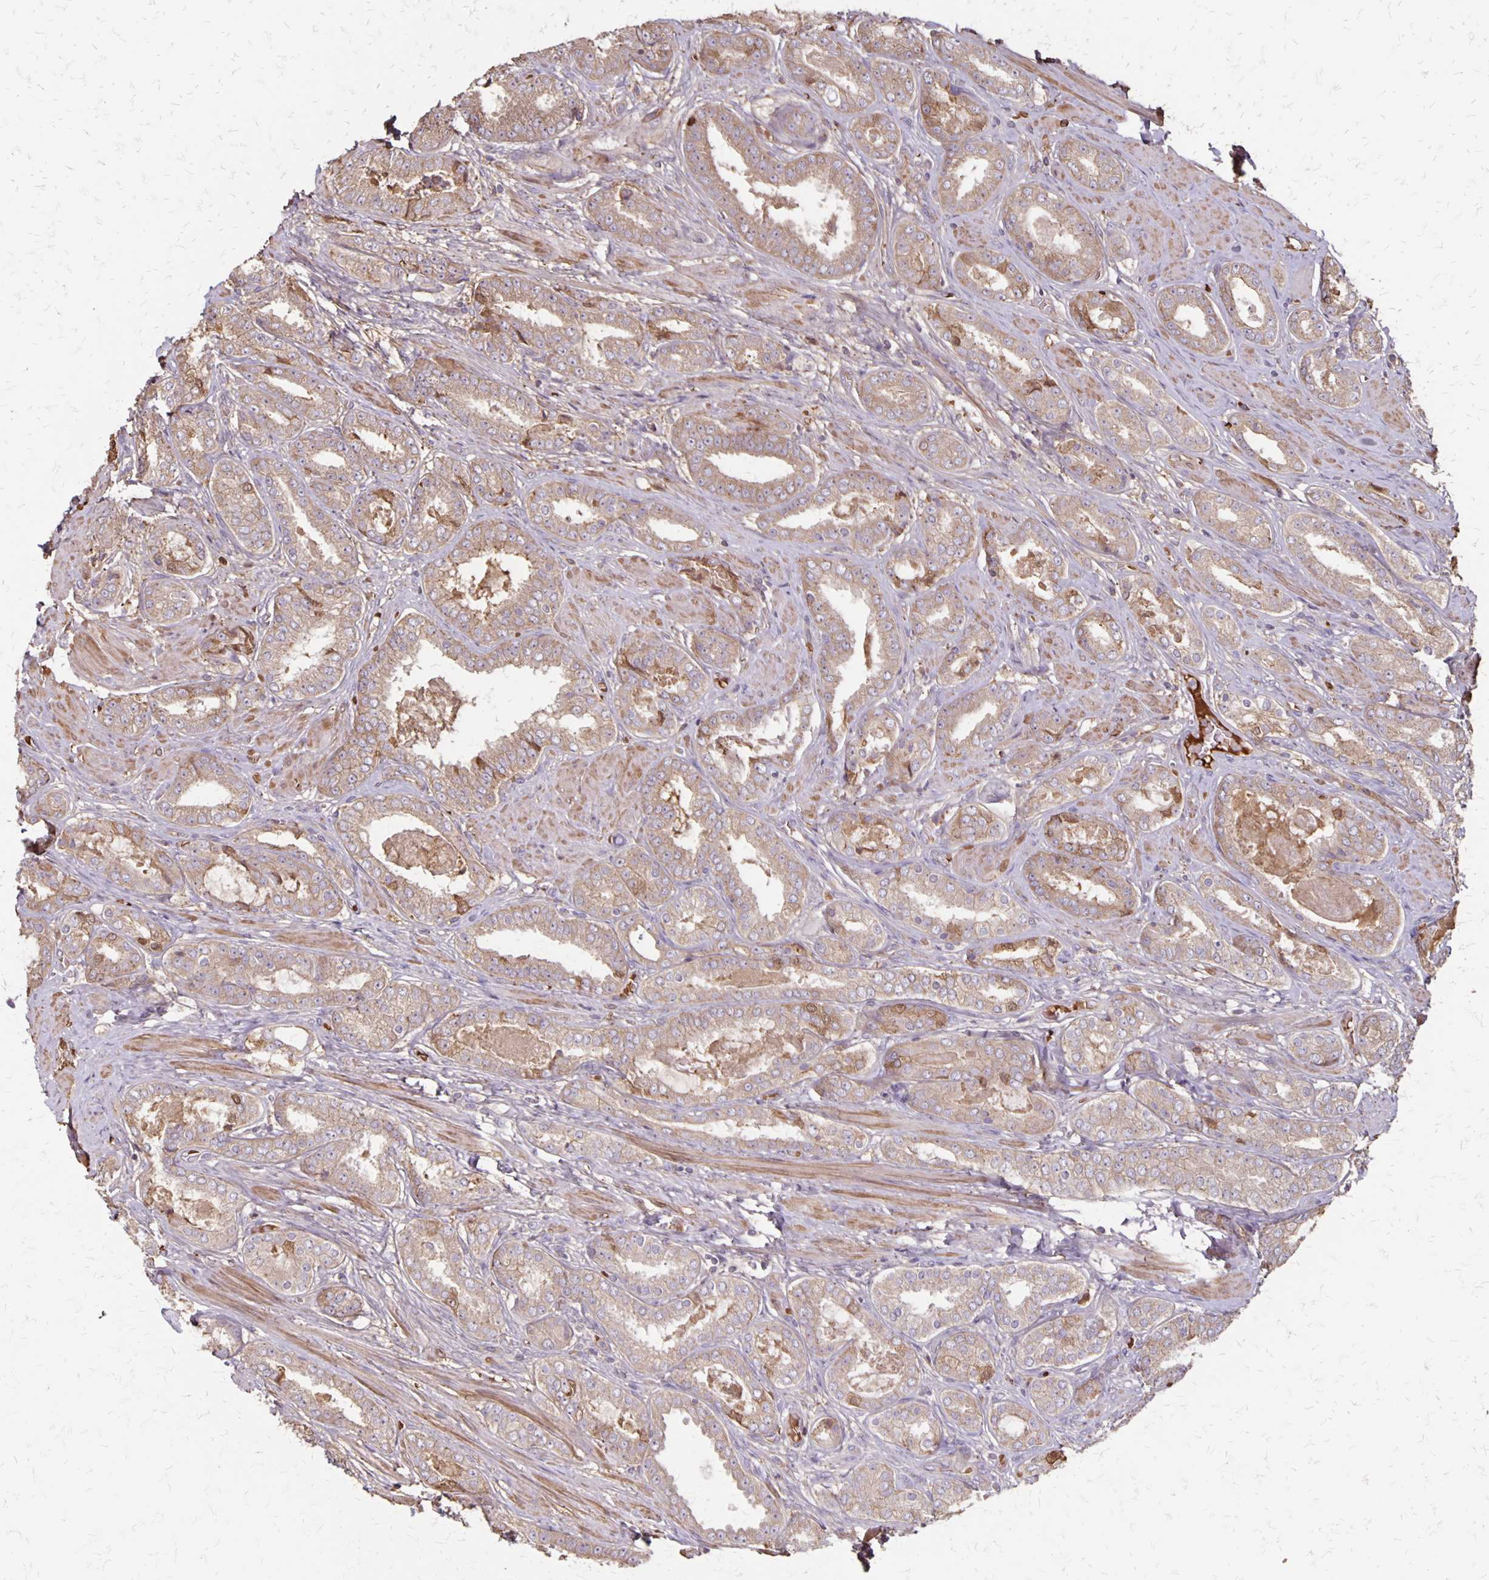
{"staining": {"intensity": "moderate", "quantity": ">75%", "location": "cytoplasmic/membranous"}, "tissue": "prostate cancer", "cell_type": "Tumor cells", "image_type": "cancer", "snomed": [{"axis": "morphology", "description": "Adenocarcinoma, High grade"}, {"axis": "topography", "description": "Prostate"}], "caption": "IHC staining of prostate high-grade adenocarcinoma, which displays medium levels of moderate cytoplasmic/membranous expression in about >75% of tumor cells indicating moderate cytoplasmic/membranous protein staining. The staining was performed using DAB (brown) for protein detection and nuclei were counterstained in hematoxylin (blue).", "gene": "PROM2", "patient": {"sex": "male", "age": 63}}